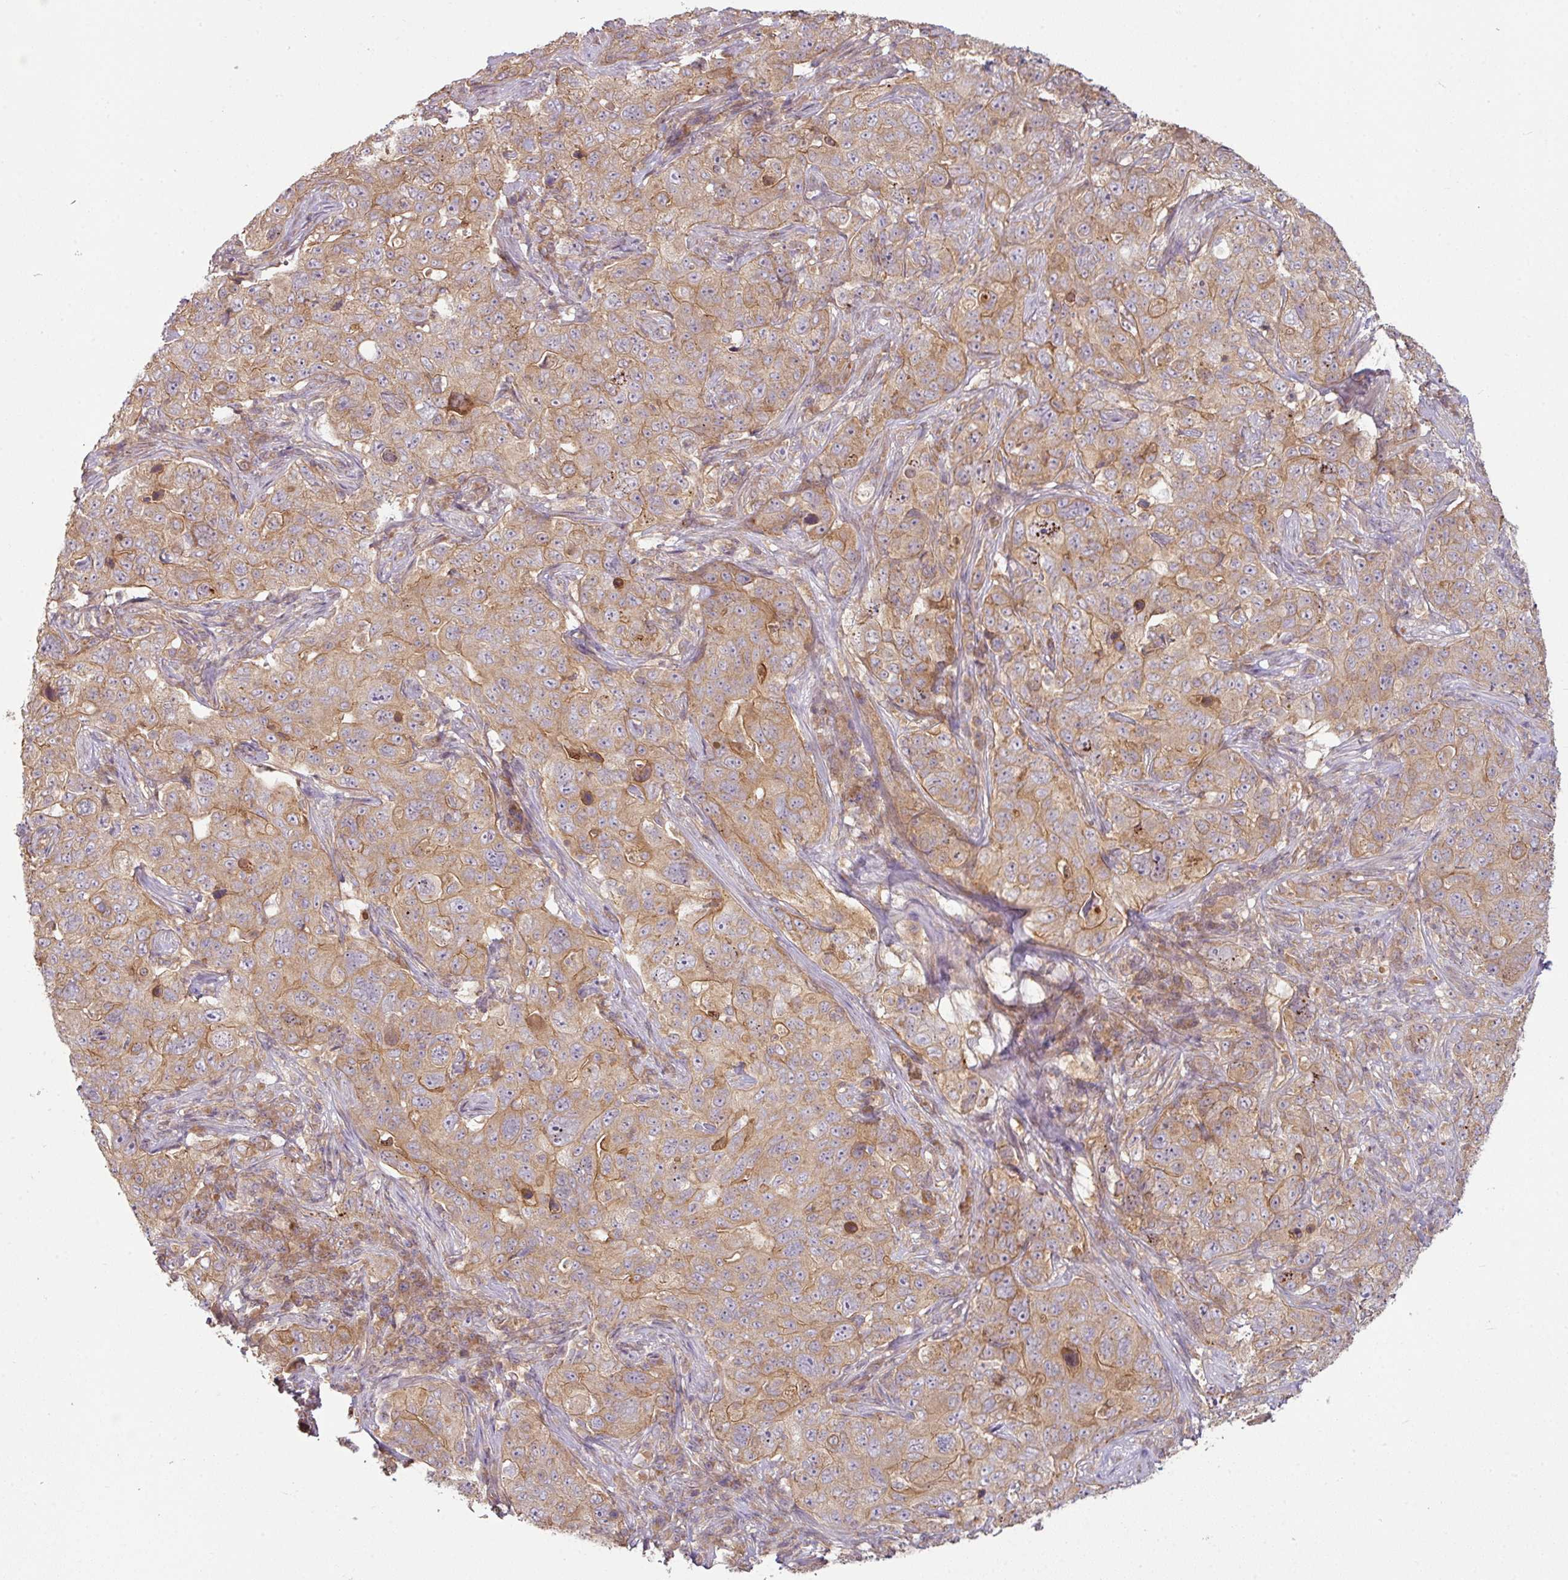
{"staining": {"intensity": "moderate", "quantity": "25%-75%", "location": "cytoplasmic/membranous"}, "tissue": "pancreatic cancer", "cell_type": "Tumor cells", "image_type": "cancer", "snomed": [{"axis": "morphology", "description": "Adenocarcinoma, NOS"}, {"axis": "topography", "description": "Pancreas"}], "caption": "There is medium levels of moderate cytoplasmic/membranous staining in tumor cells of pancreatic cancer (adenocarcinoma), as demonstrated by immunohistochemical staining (brown color).", "gene": "RNF31", "patient": {"sex": "male", "age": 68}}